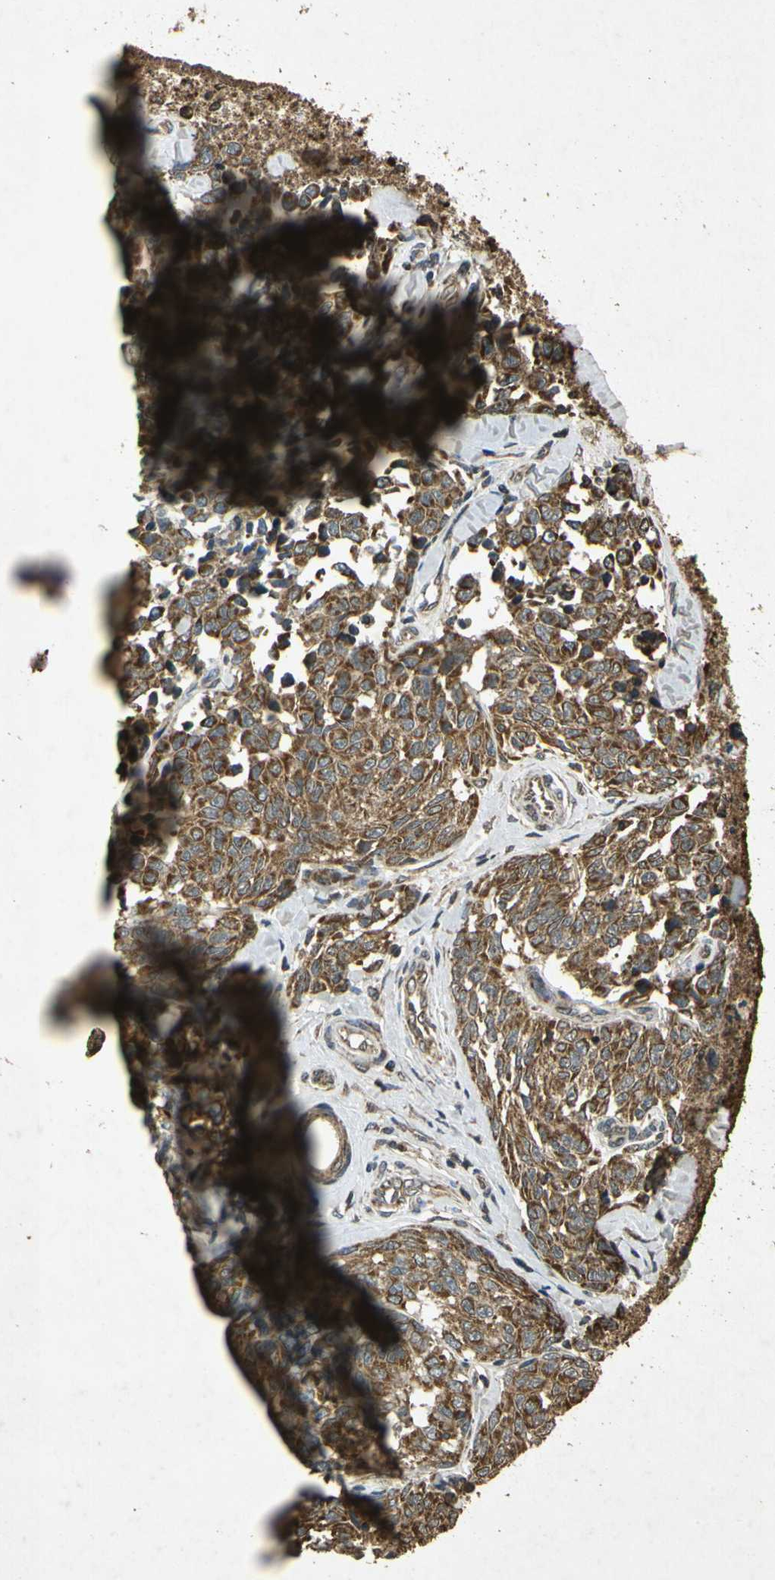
{"staining": {"intensity": "moderate", "quantity": ">75%", "location": "cytoplasmic/membranous"}, "tissue": "melanoma", "cell_type": "Tumor cells", "image_type": "cancer", "snomed": [{"axis": "morphology", "description": "Malignant melanoma, NOS"}, {"axis": "topography", "description": "Skin"}], "caption": "Protein analysis of malignant melanoma tissue displays moderate cytoplasmic/membranous staining in about >75% of tumor cells.", "gene": "PRDX3", "patient": {"sex": "female", "age": 64}}